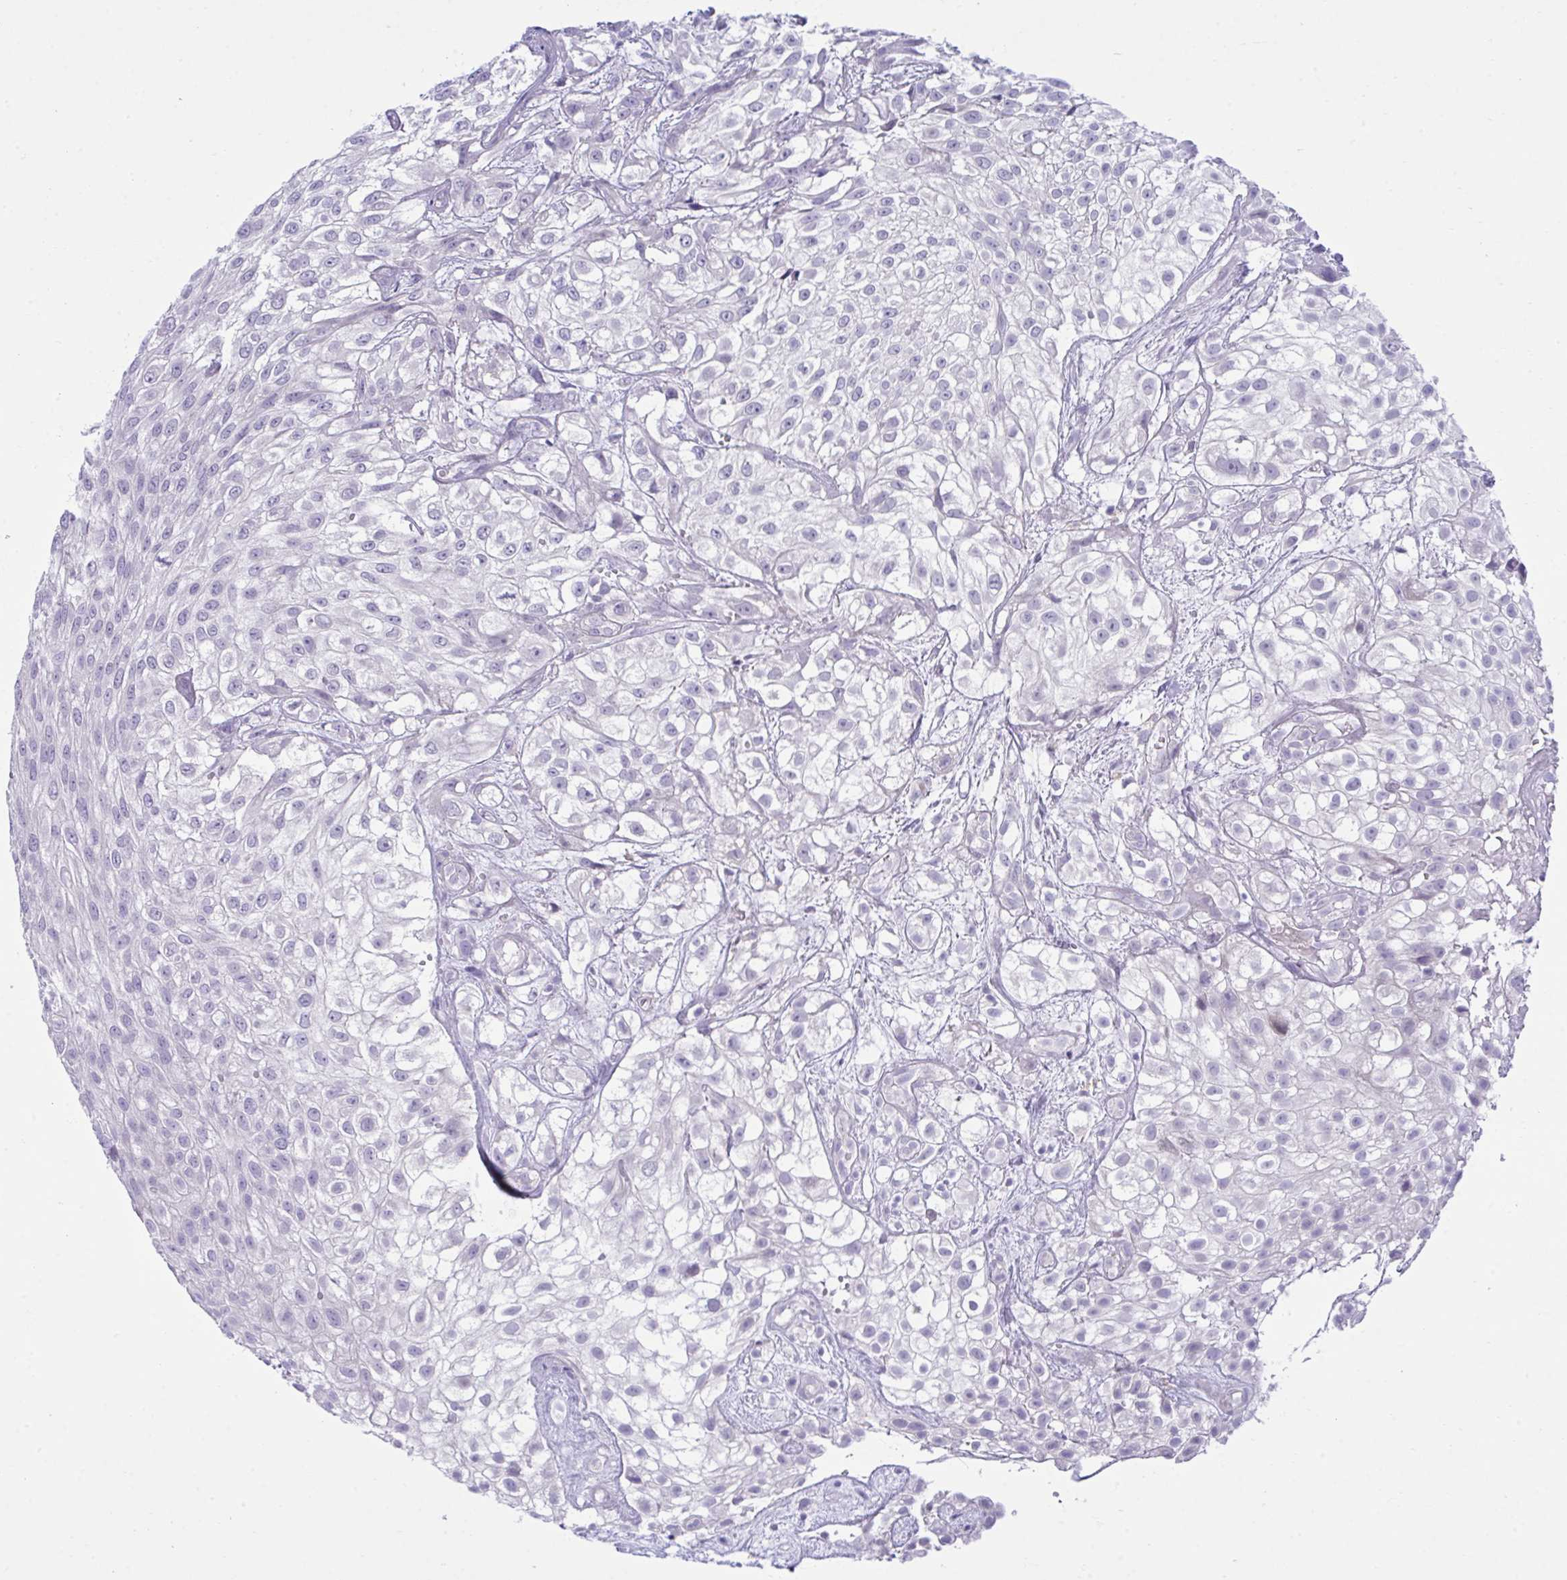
{"staining": {"intensity": "negative", "quantity": "none", "location": "none"}, "tissue": "urothelial cancer", "cell_type": "Tumor cells", "image_type": "cancer", "snomed": [{"axis": "morphology", "description": "Urothelial carcinoma, High grade"}, {"axis": "topography", "description": "Urinary bladder"}], "caption": "An image of urothelial cancer stained for a protein demonstrates no brown staining in tumor cells.", "gene": "MED9", "patient": {"sex": "male", "age": 56}}